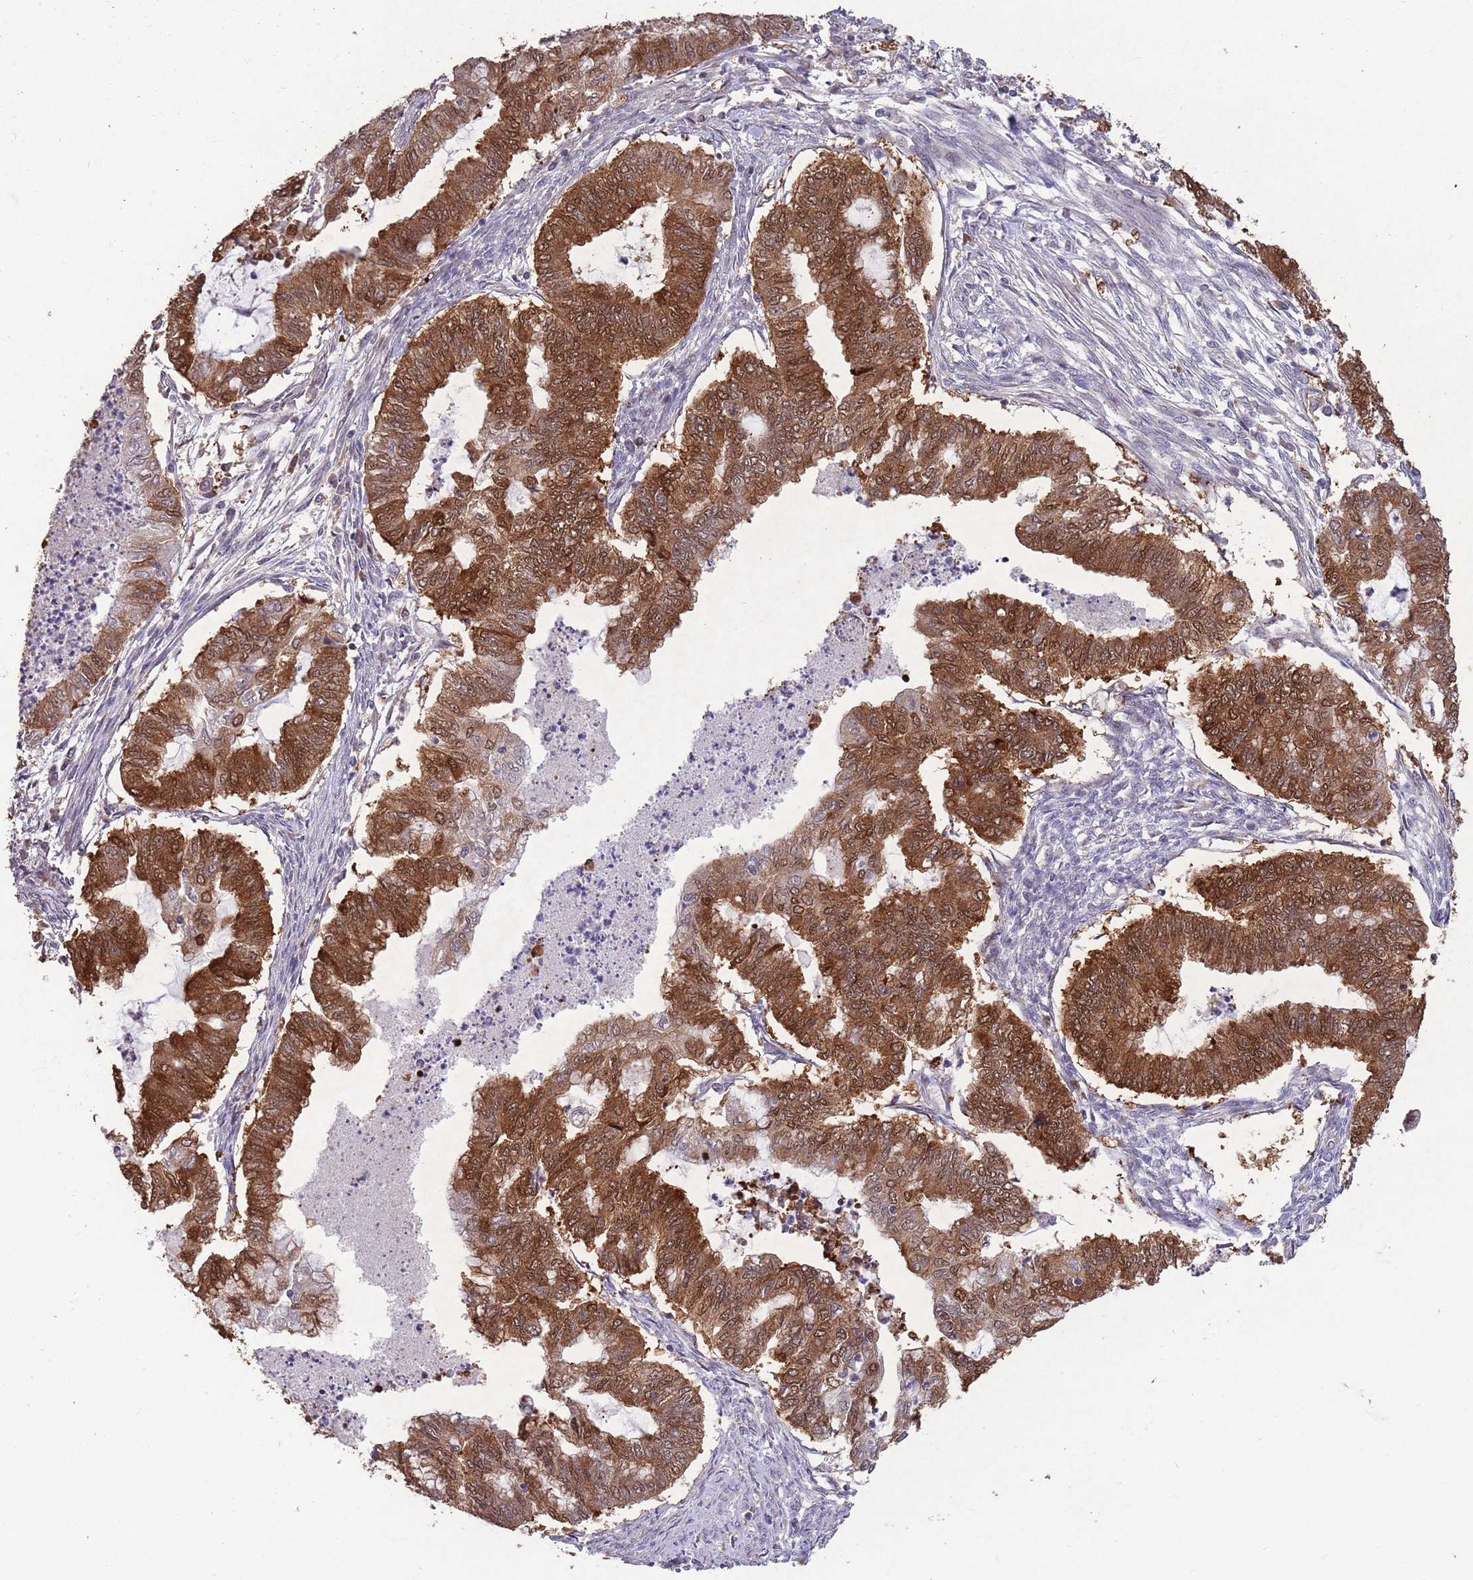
{"staining": {"intensity": "strong", "quantity": ">75%", "location": "cytoplasmic/membranous,nuclear"}, "tissue": "endometrial cancer", "cell_type": "Tumor cells", "image_type": "cancer", "snomed": [{"axis": "morphology", "description": "Adenocarcinoma, NOS"}, {"axis": "topography", "description": "Endometrium"}], "caption": "Protein expression analysis of human endometrial cancer (adenocarcinoma) reveals strong cytoplasmic/membranous and nuclear positivity in about >75% of tumor cells. (DAB IHC with brightfield microscopy, high magnification).", "gene": "ZNF639", "patient": {"sex": "female", "age": 79}}